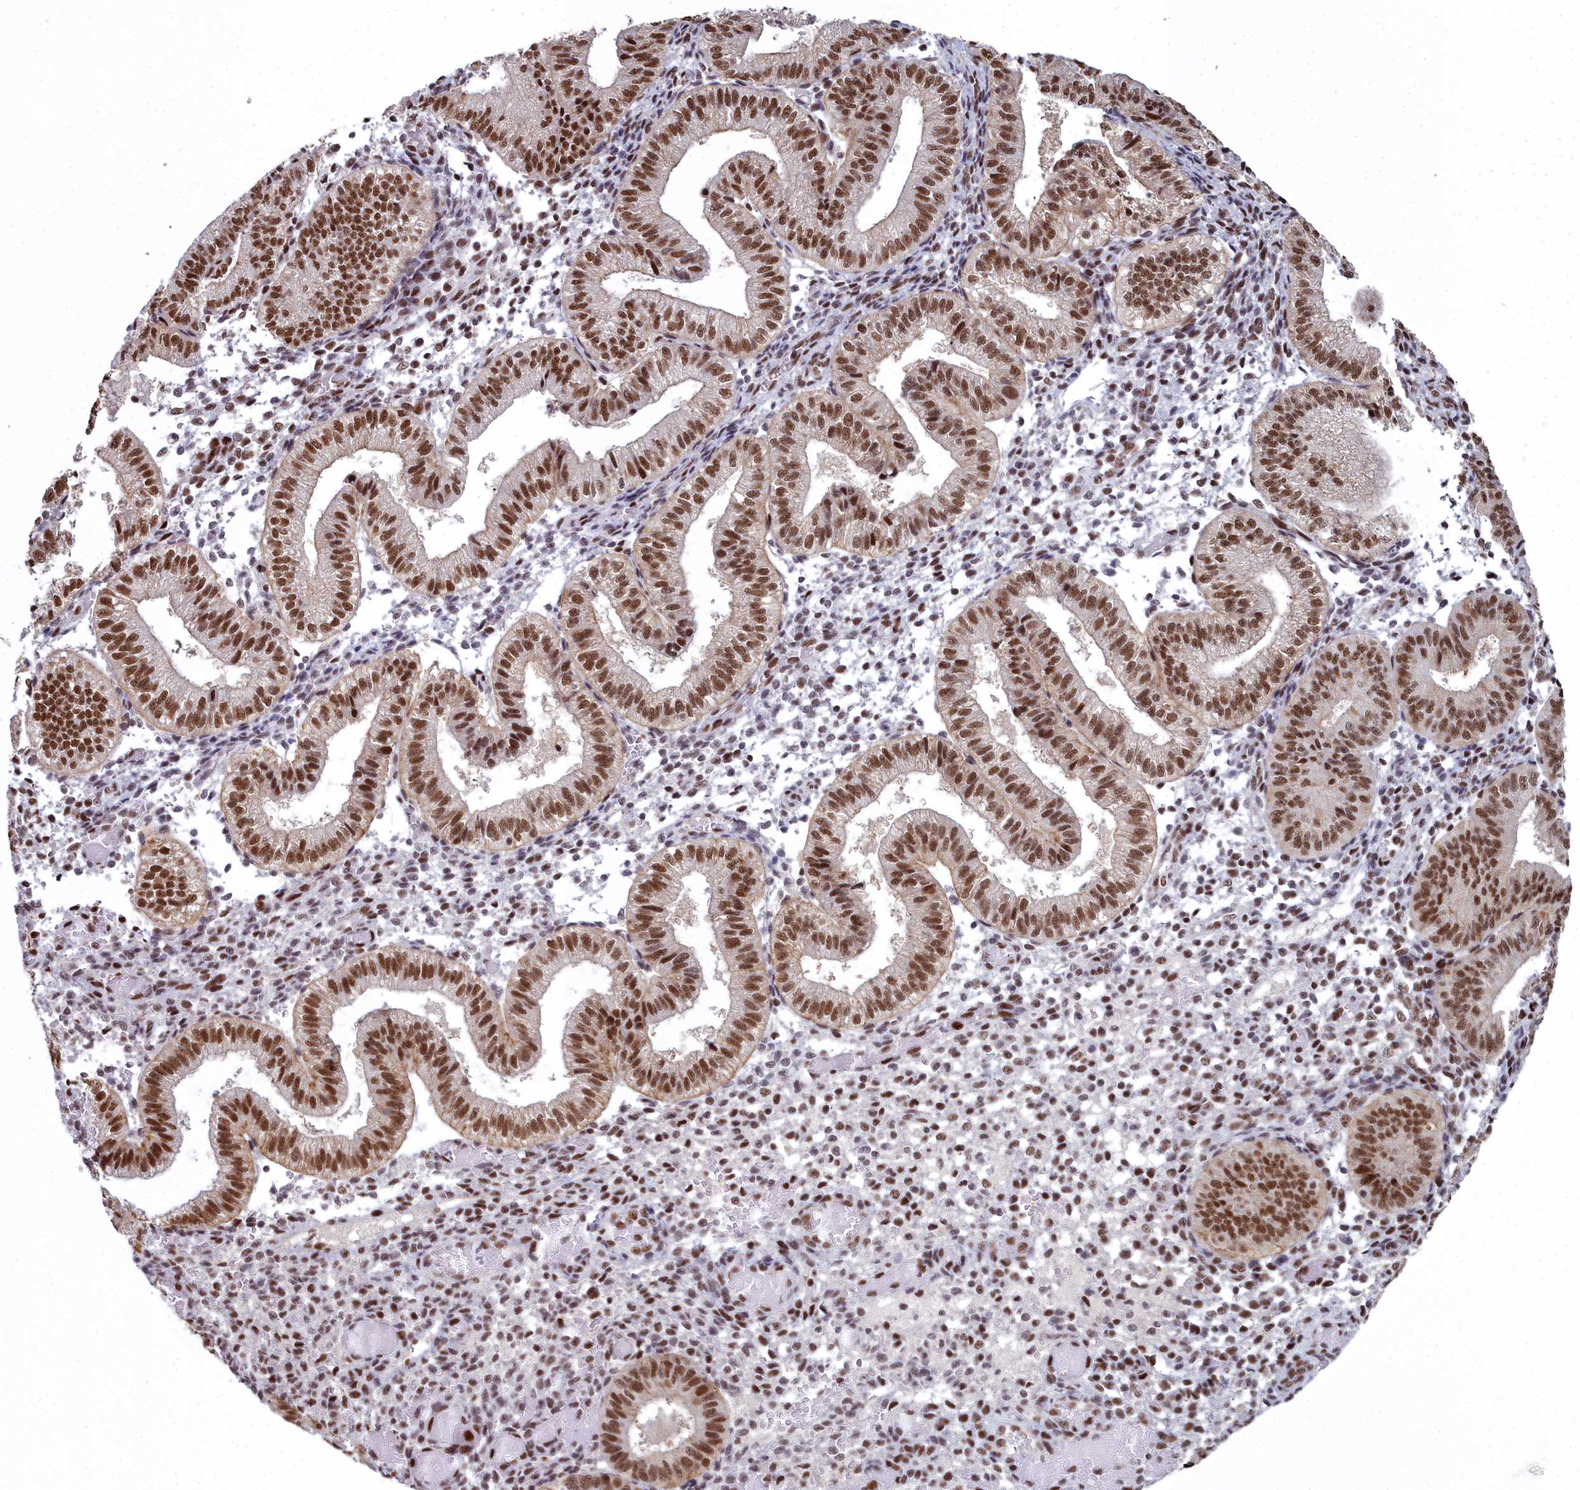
{"staining": {"intensity": "moderate", "quantity": "25%-75%", "location": "nuclear"}, "tissue": "endometrium", "cell_type": "Cells in endometrial stroma", "image_type": "normal", "snomed": [{"axis": "morphology", "description": "Normal tissue, NOS"}, {"axis": "topography", "description": "Endometrium"}], "caption": "Immunohistochemistry (IHC) histopathology image of normal endometrium: endometrium stained using immunohistochemistry reveals medium levels of moderate protein expression localized specifically in the nuclear of cells in endometrial stroma, appearing as a nuclear brown color.", "gene": "SF3B3", "patient": {"sex": "female", "age": 34}}